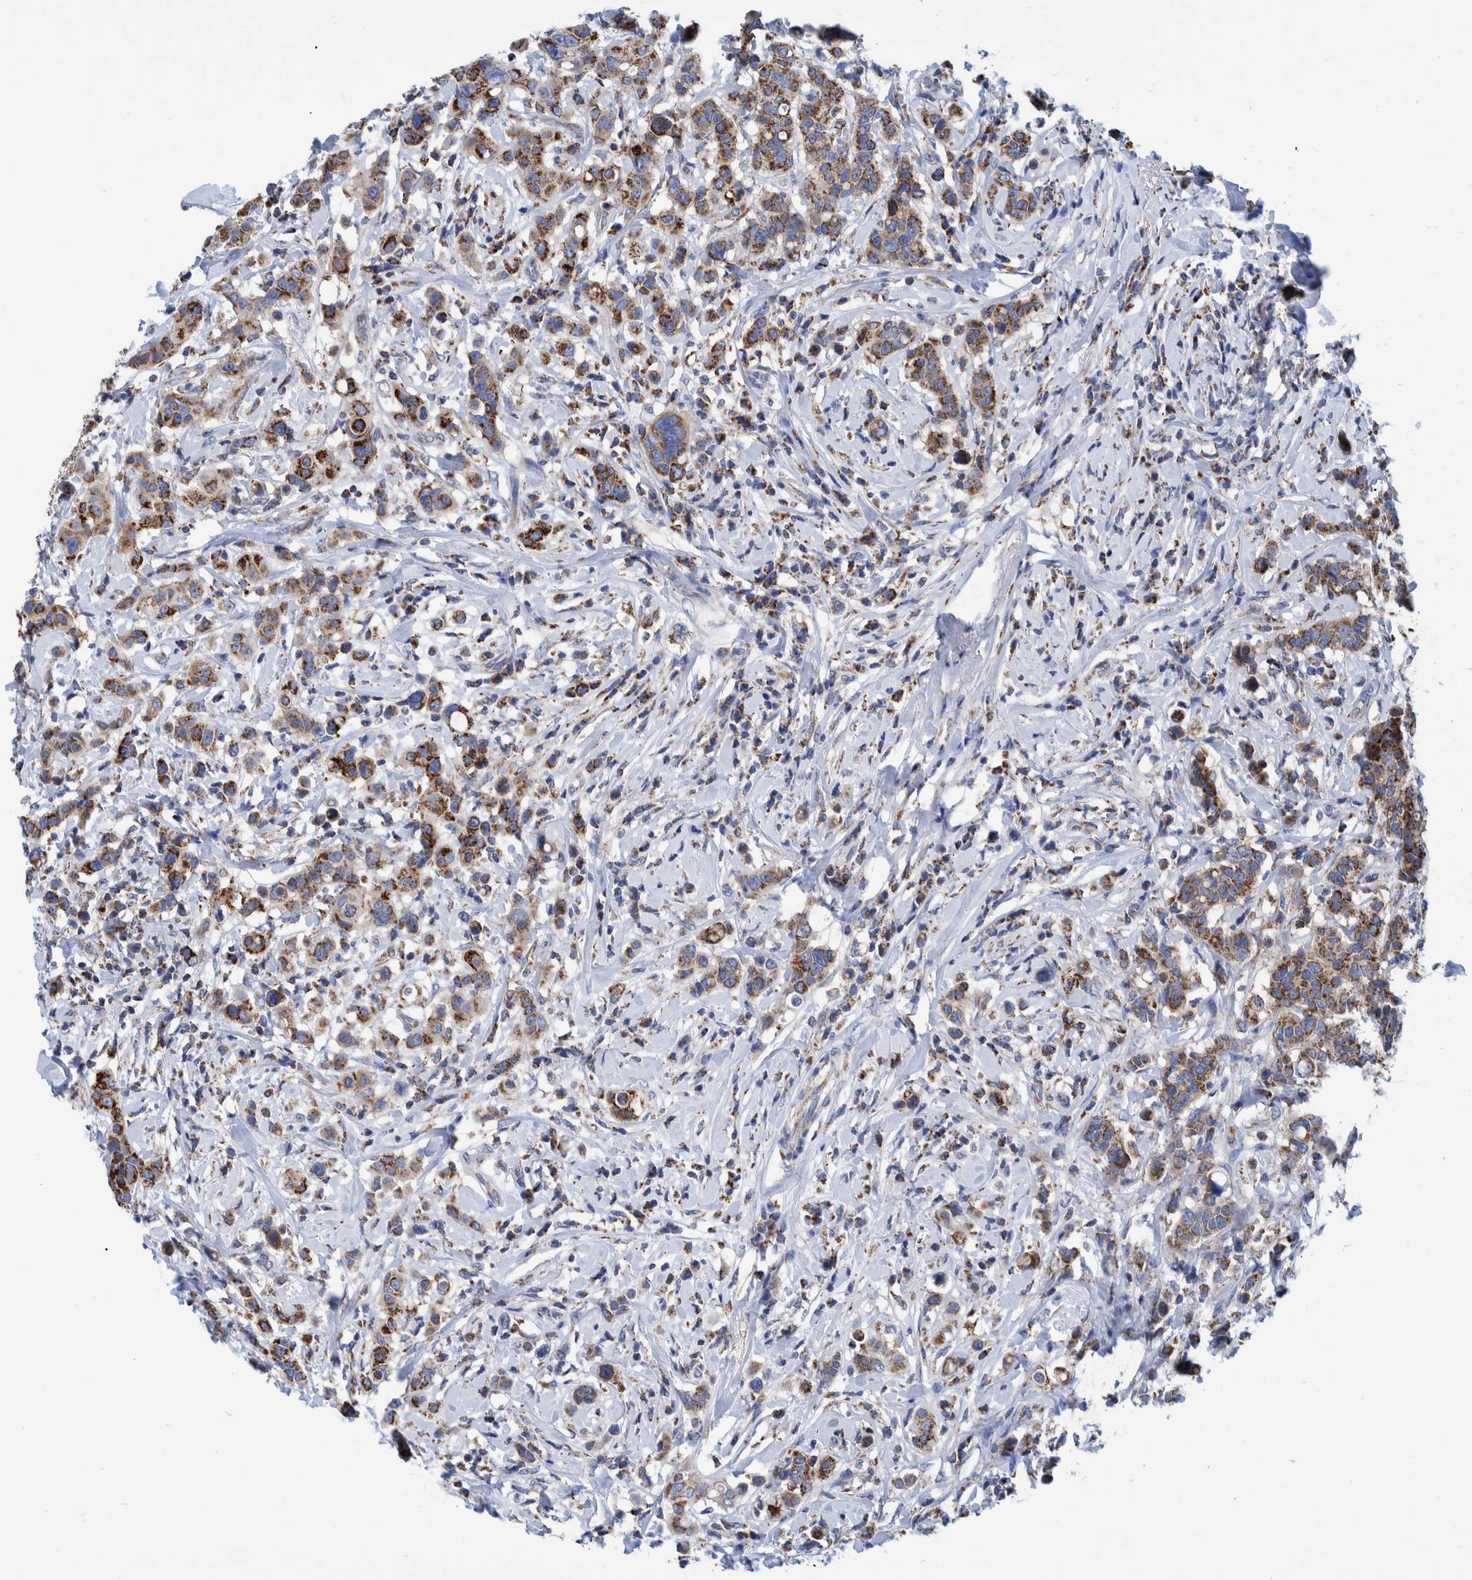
{"staining": {"intensity": "strong", "quantity": ">75%", "location": "cytoplasmic/membranous"}, "tissue": "breast cancer", "cell_type": "Tumor cells", "image_type": "cancer", "snomed": [{"axis": "morphology", "description": "Duct carcinoma"}, {"axis": "topography", "description": "Breast"}], "caption": "Immunohistochemical staining of breast cancer displays high levels of strong cytoplasmic/membranous protein positivity in approximately >75% of tumor cells.", "gene": "BZW2", "patient": {"sex": "female", "age": 27}}